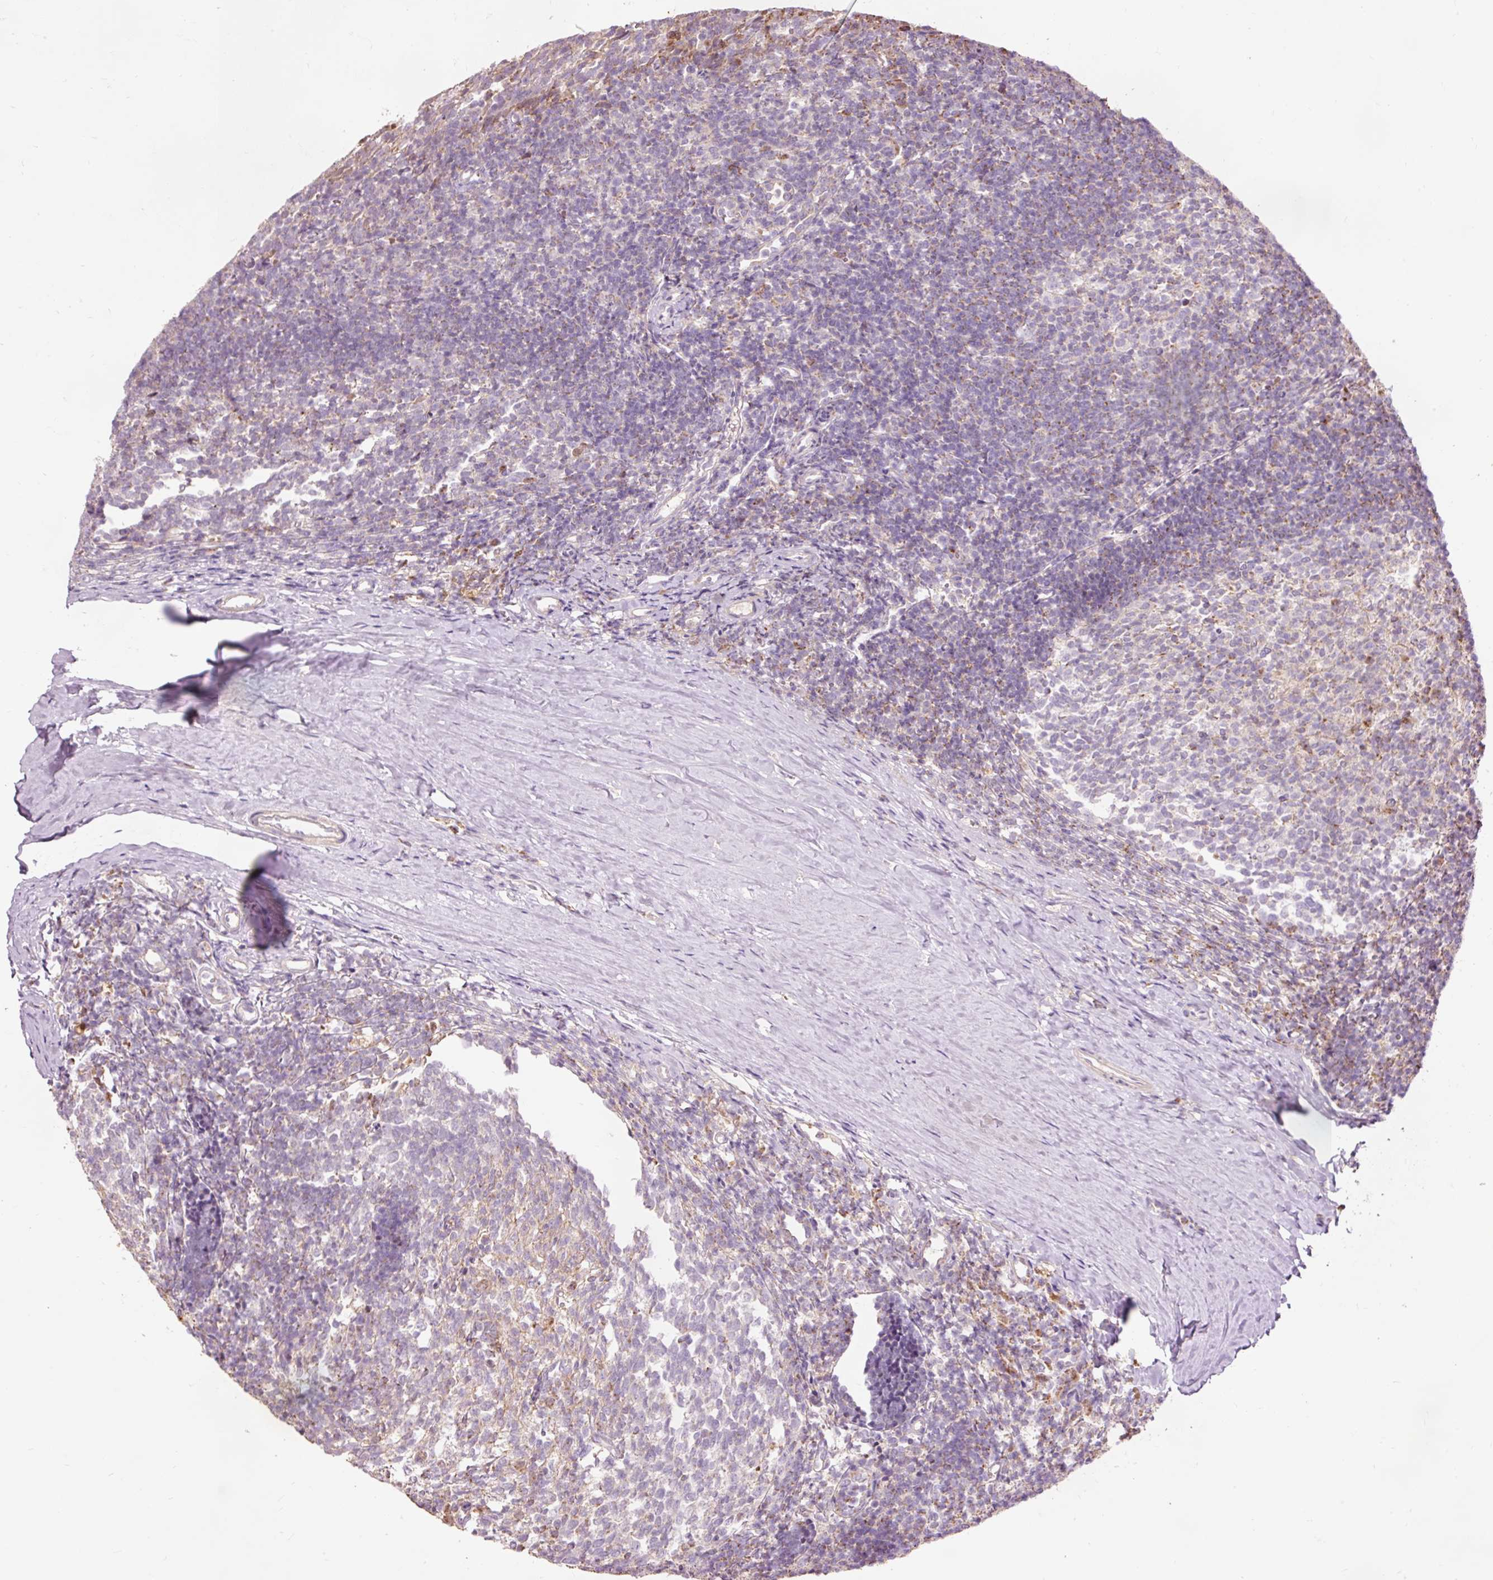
{"staining": {"intensity": "moderate", "quantity": "<25%", "location": "cytoplasmic/membranous"}, "tissue": "tonsil", "cell_type": "Germinal center cells", "image_type": "normal", "snomed": [{"axis": "morphology", "description": "Normal tissue, NOS"}, {"axis": "topography", "description": "Tonsil"}], "caption": "IHC micrograph of normal tonsil stained for a protein (brown), which exhibits low levels of moderate cytoplasmic/membranous positivity in about <25% of germinal center cells.", "gene": "PRDX5", "patient": {"sex": "female", "age": 10}}